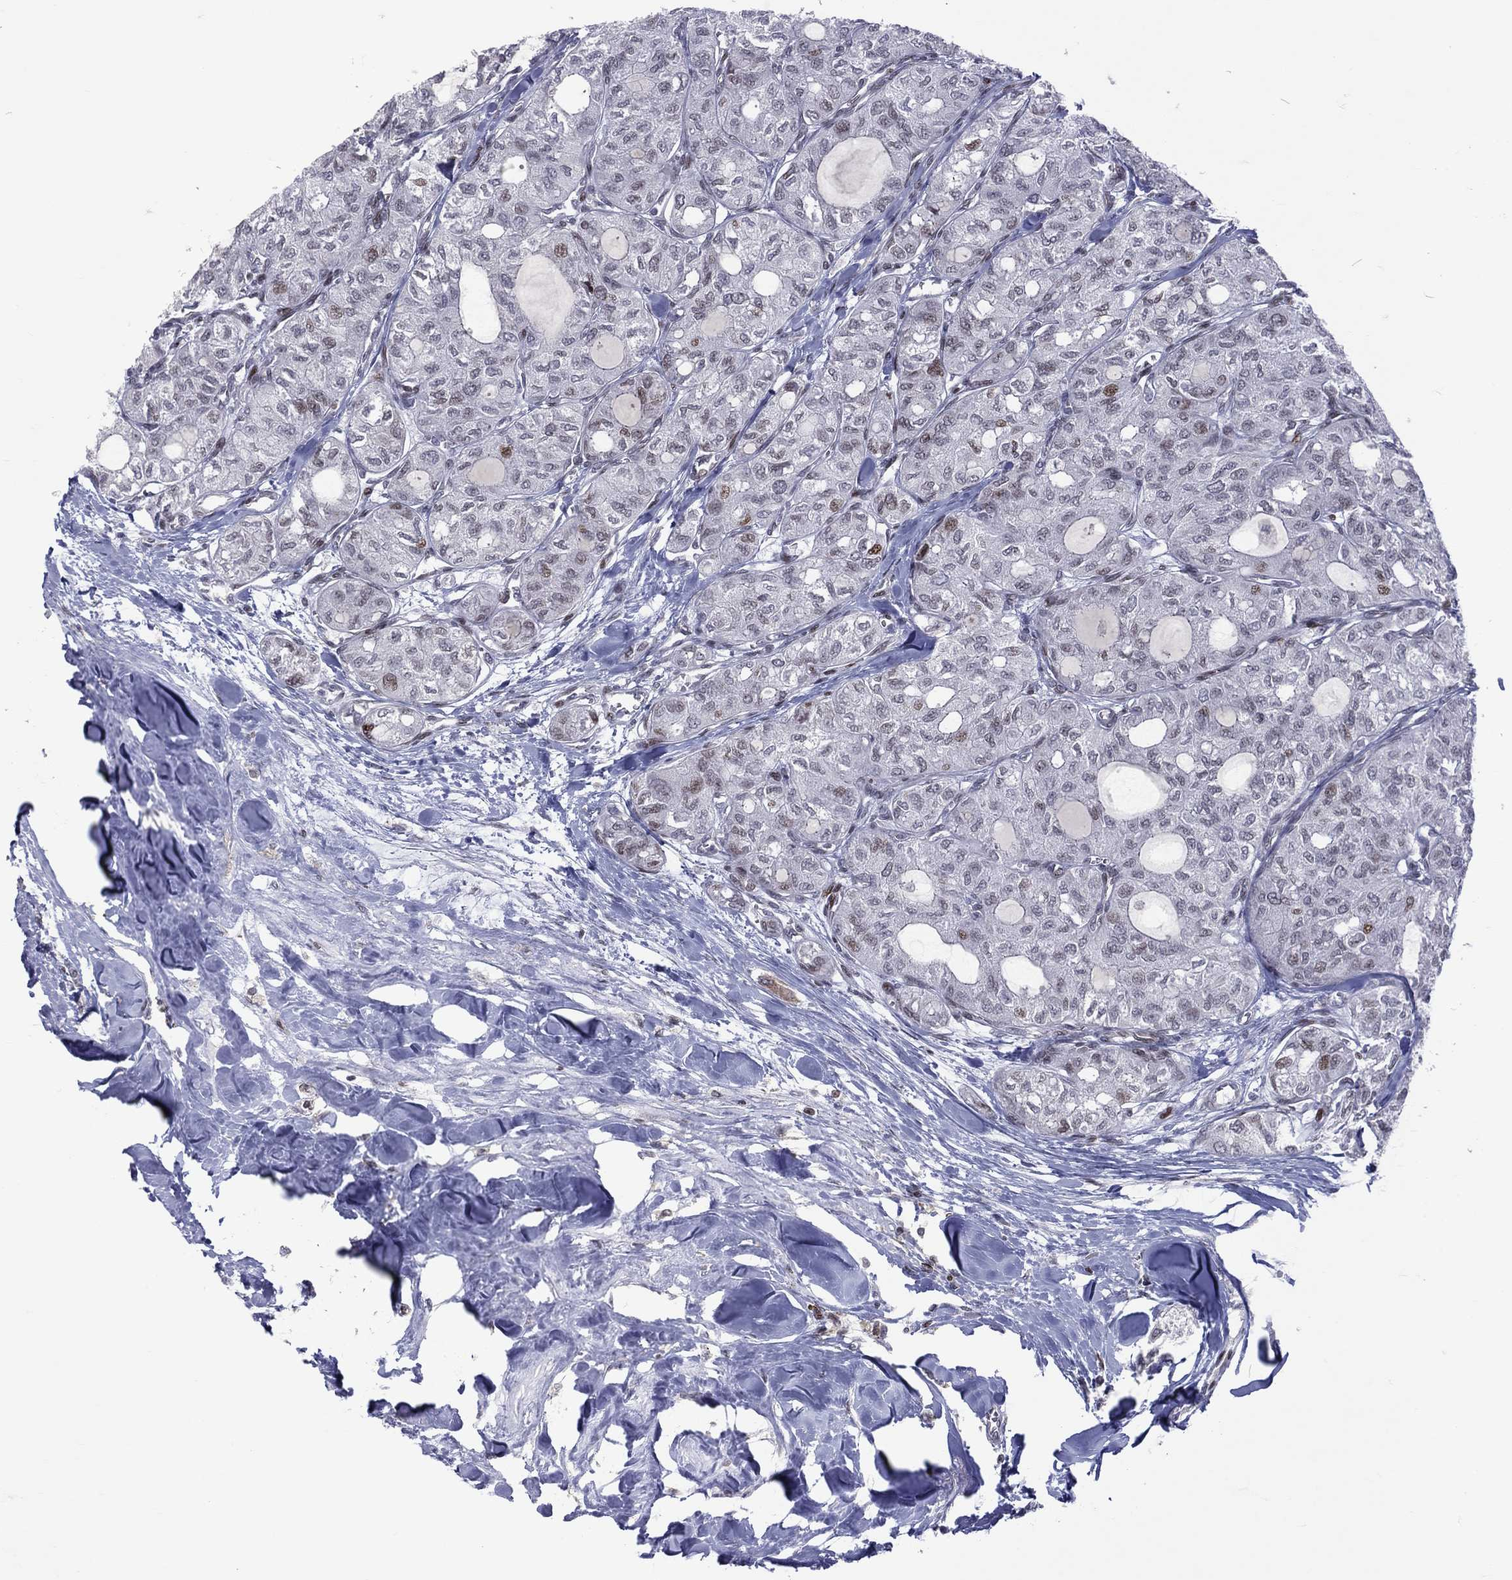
{"staining": {"intensity": "moderate", "quantity": "<25%", "location": "nuclear"}, "tissue": "thyroid cancer", "cell_type": "Tumor cells", "image_type": "cancer", "snomed": [{"axis": "morphology", "description": "Follicular adenoma carcinoma, NOS"}, {"axis": "topography", "description": "Thyroid gland"}], "caption": "Immunohistochemical staining of thyroid cancer (follicular adenoma carcinoma) reveals low levels of moderate nuclear protein staining in about <25% of tumor cells.", "gene": "DBF4B", "patient": {"sex": "male", "age": 75}}